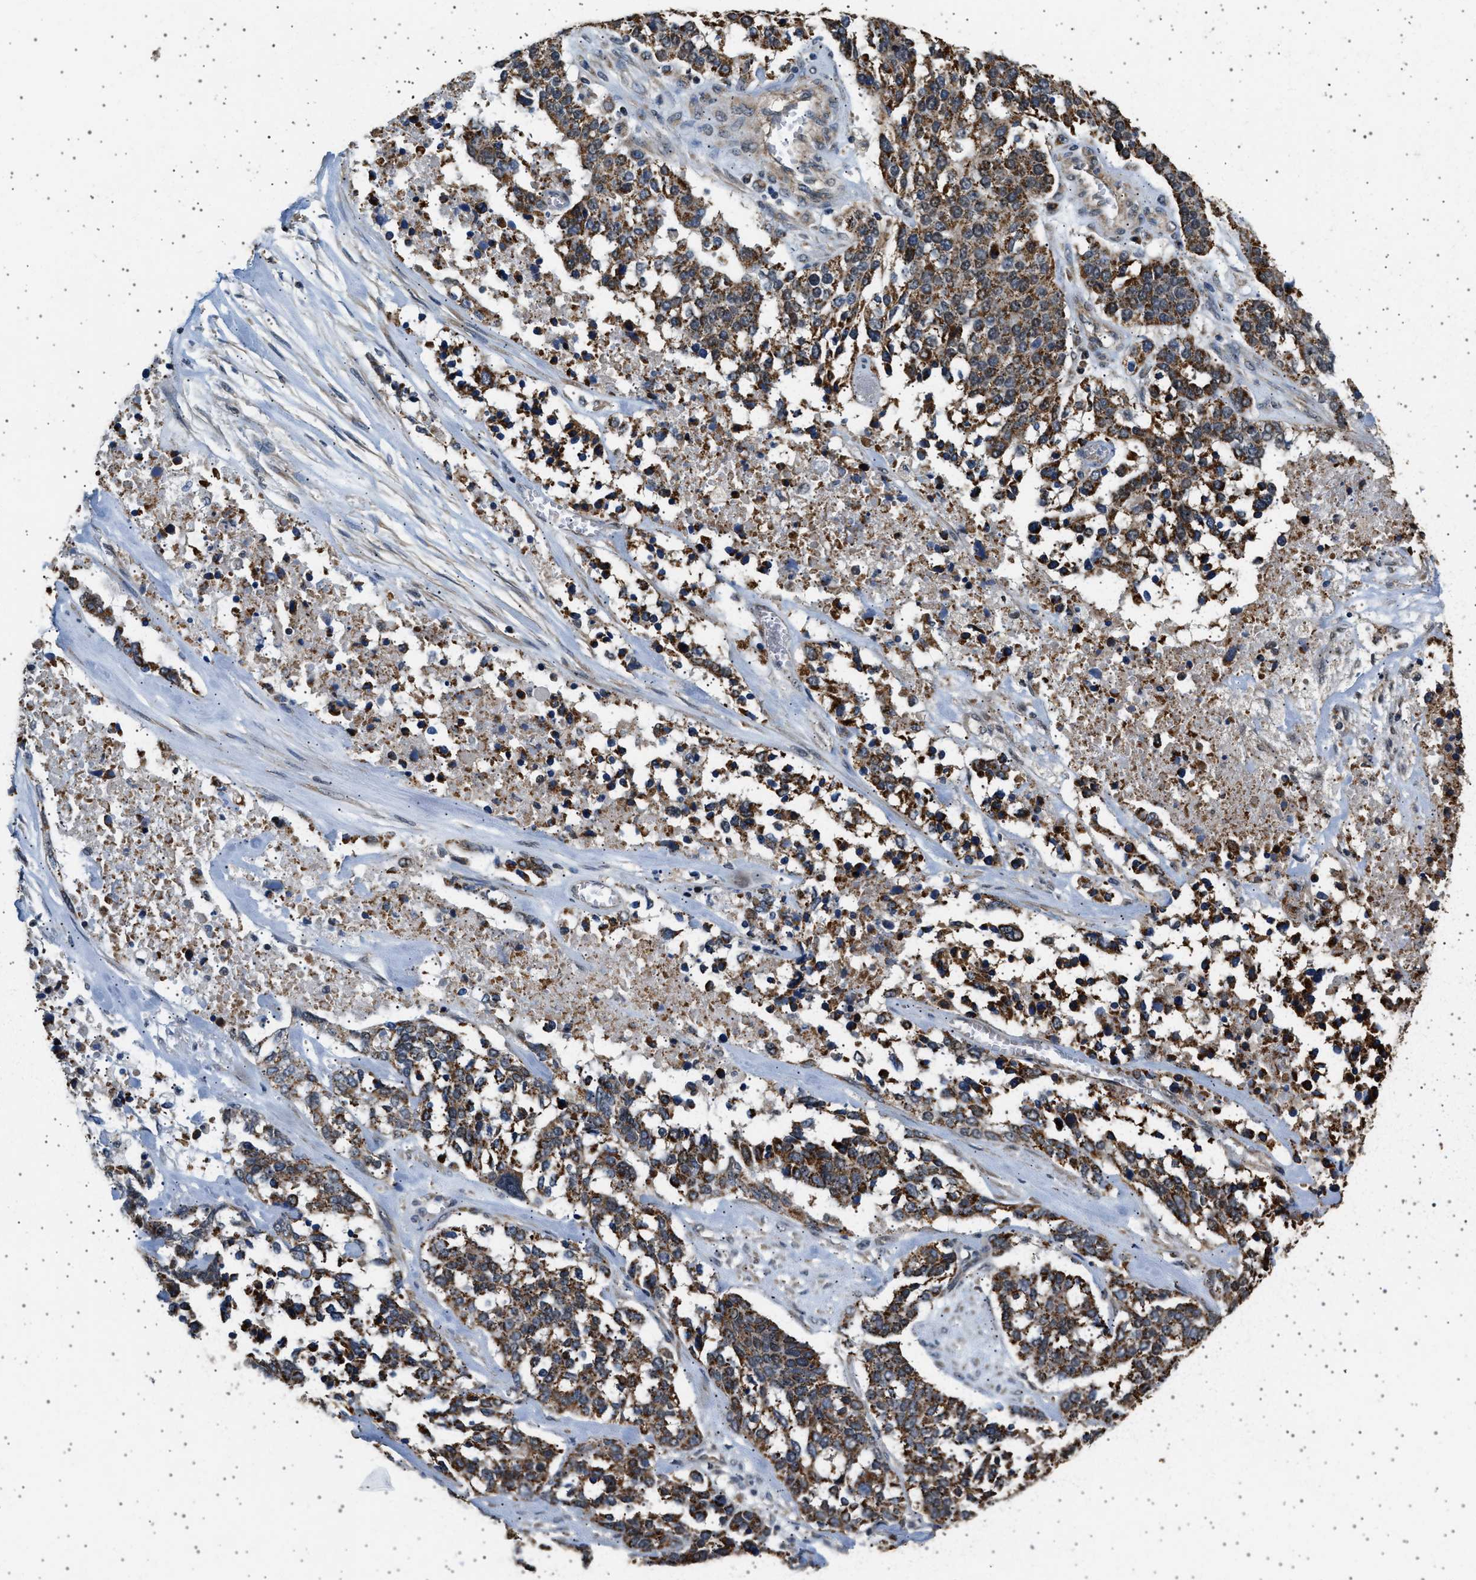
{"staining": {"intensity": "moderate", "quantity": ">75%", "location": "cytoplasmic/membranous"}, "tissue": "ovarian cancer", "cell_type": "Tumor cells", "image_type": "cancer", "snomed": [{"axis": "morphology", "description": "Cystadenocarcinoma, serous, NOS"}, {"axis": "topography", "description": "Ovary"}], "caption": "Serous cystadenocarcinoma (ovarian) stained for a protein shows moderate cytoplasmic/membranous positivity in tumor cells. The protein of interest is shown in brown color, while the nuclei are stained blue.", "gene": "KCNA4", "patient": {"sex": "female", "age": 44}}